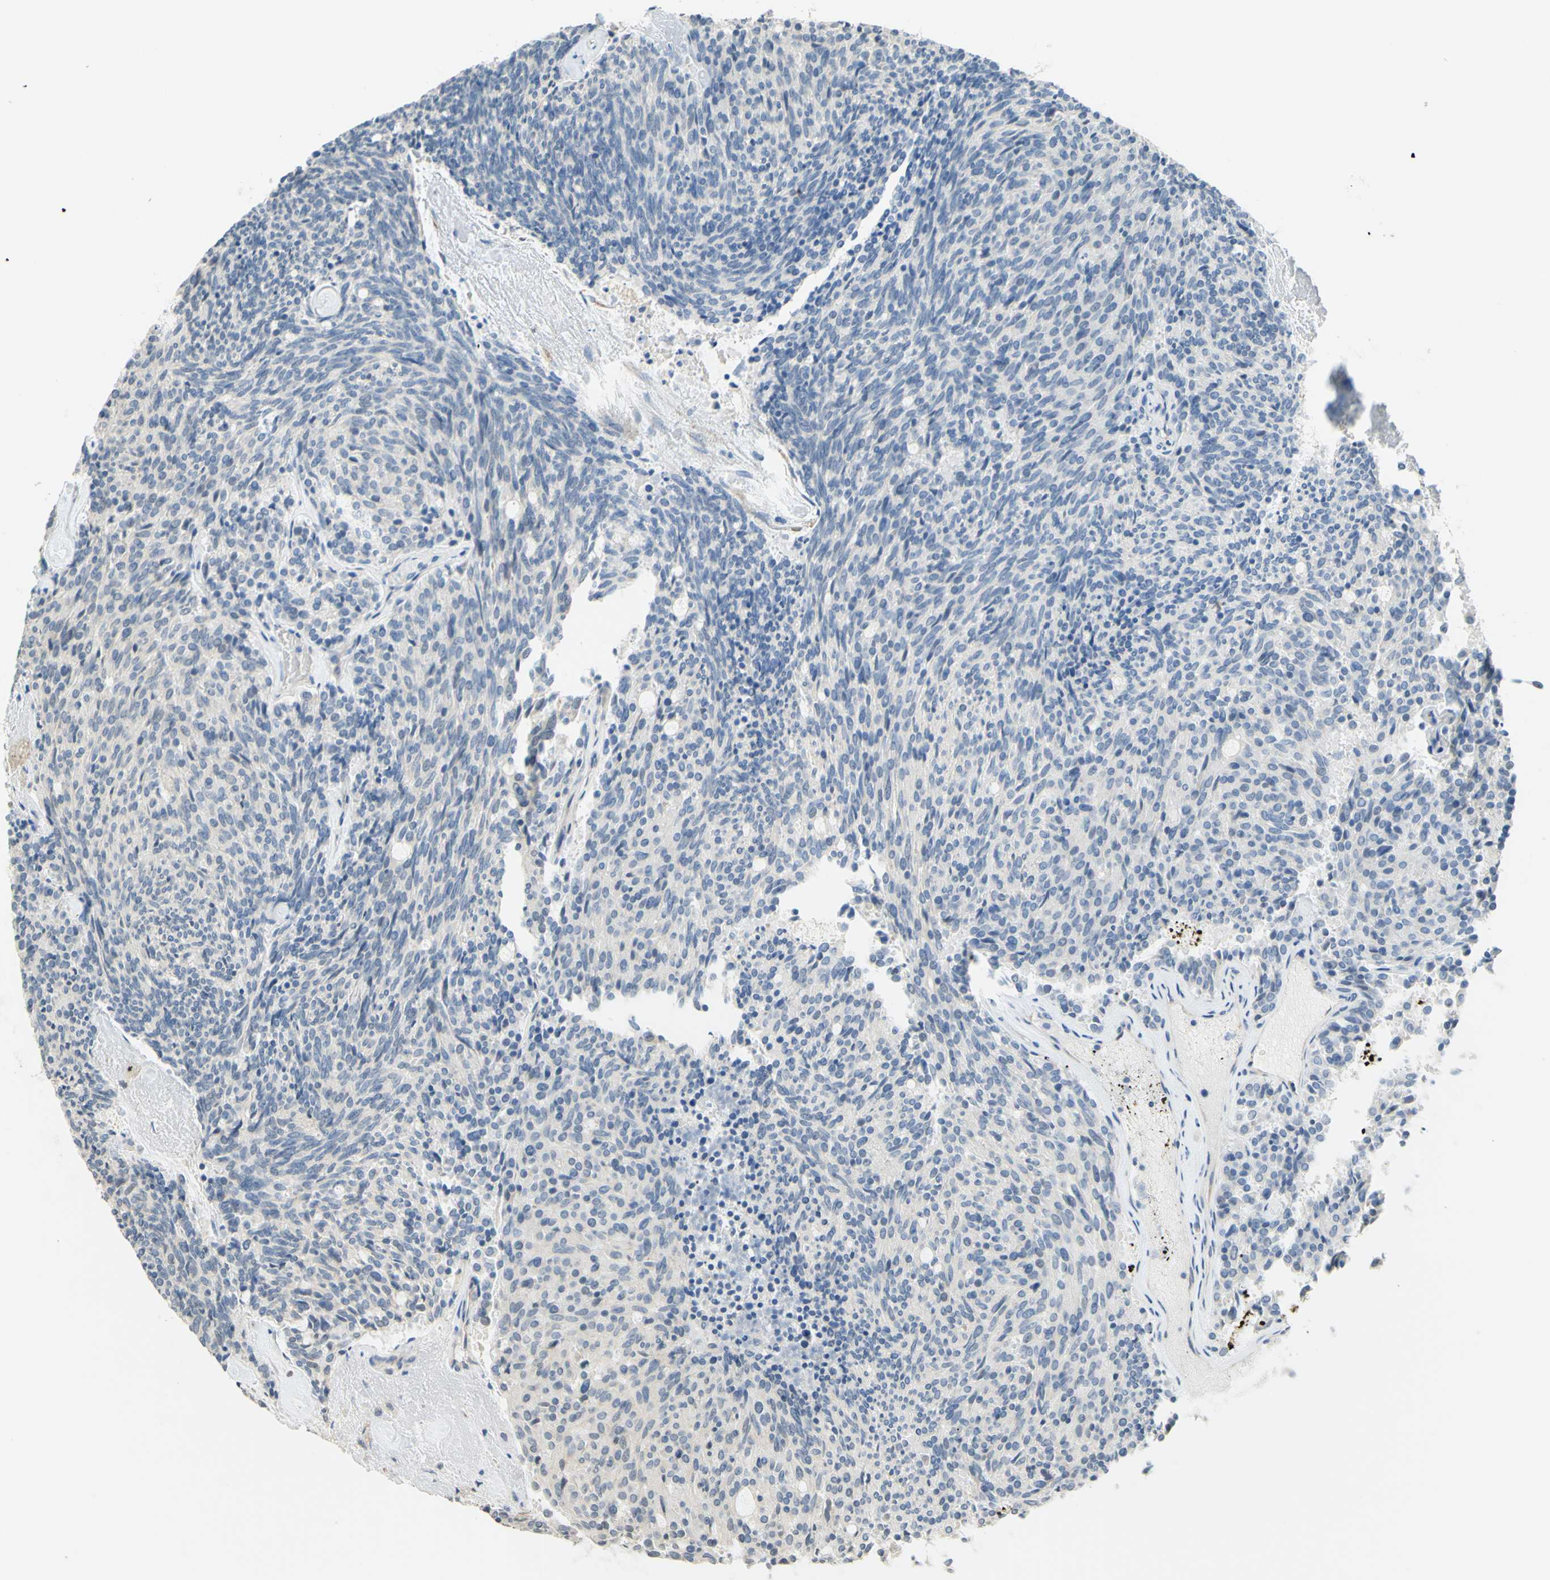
{"staining": {"intensity": "negative", "quantity": "none", "location": "none"}, "tissue": "carcinoid", "cell_type": "Tumor cells", "image_type": "cancer", "snomed": [{"axis": "morphology", "description": "Carcinoid, malignant, NOS"}, {"axis": "topography", "description": "Pancreas"}], "caption": "Tumor cells are negative for protein expression in human carcinoid.", "gene": "MAG", "patient": {"sex": "female", "age": 54}}